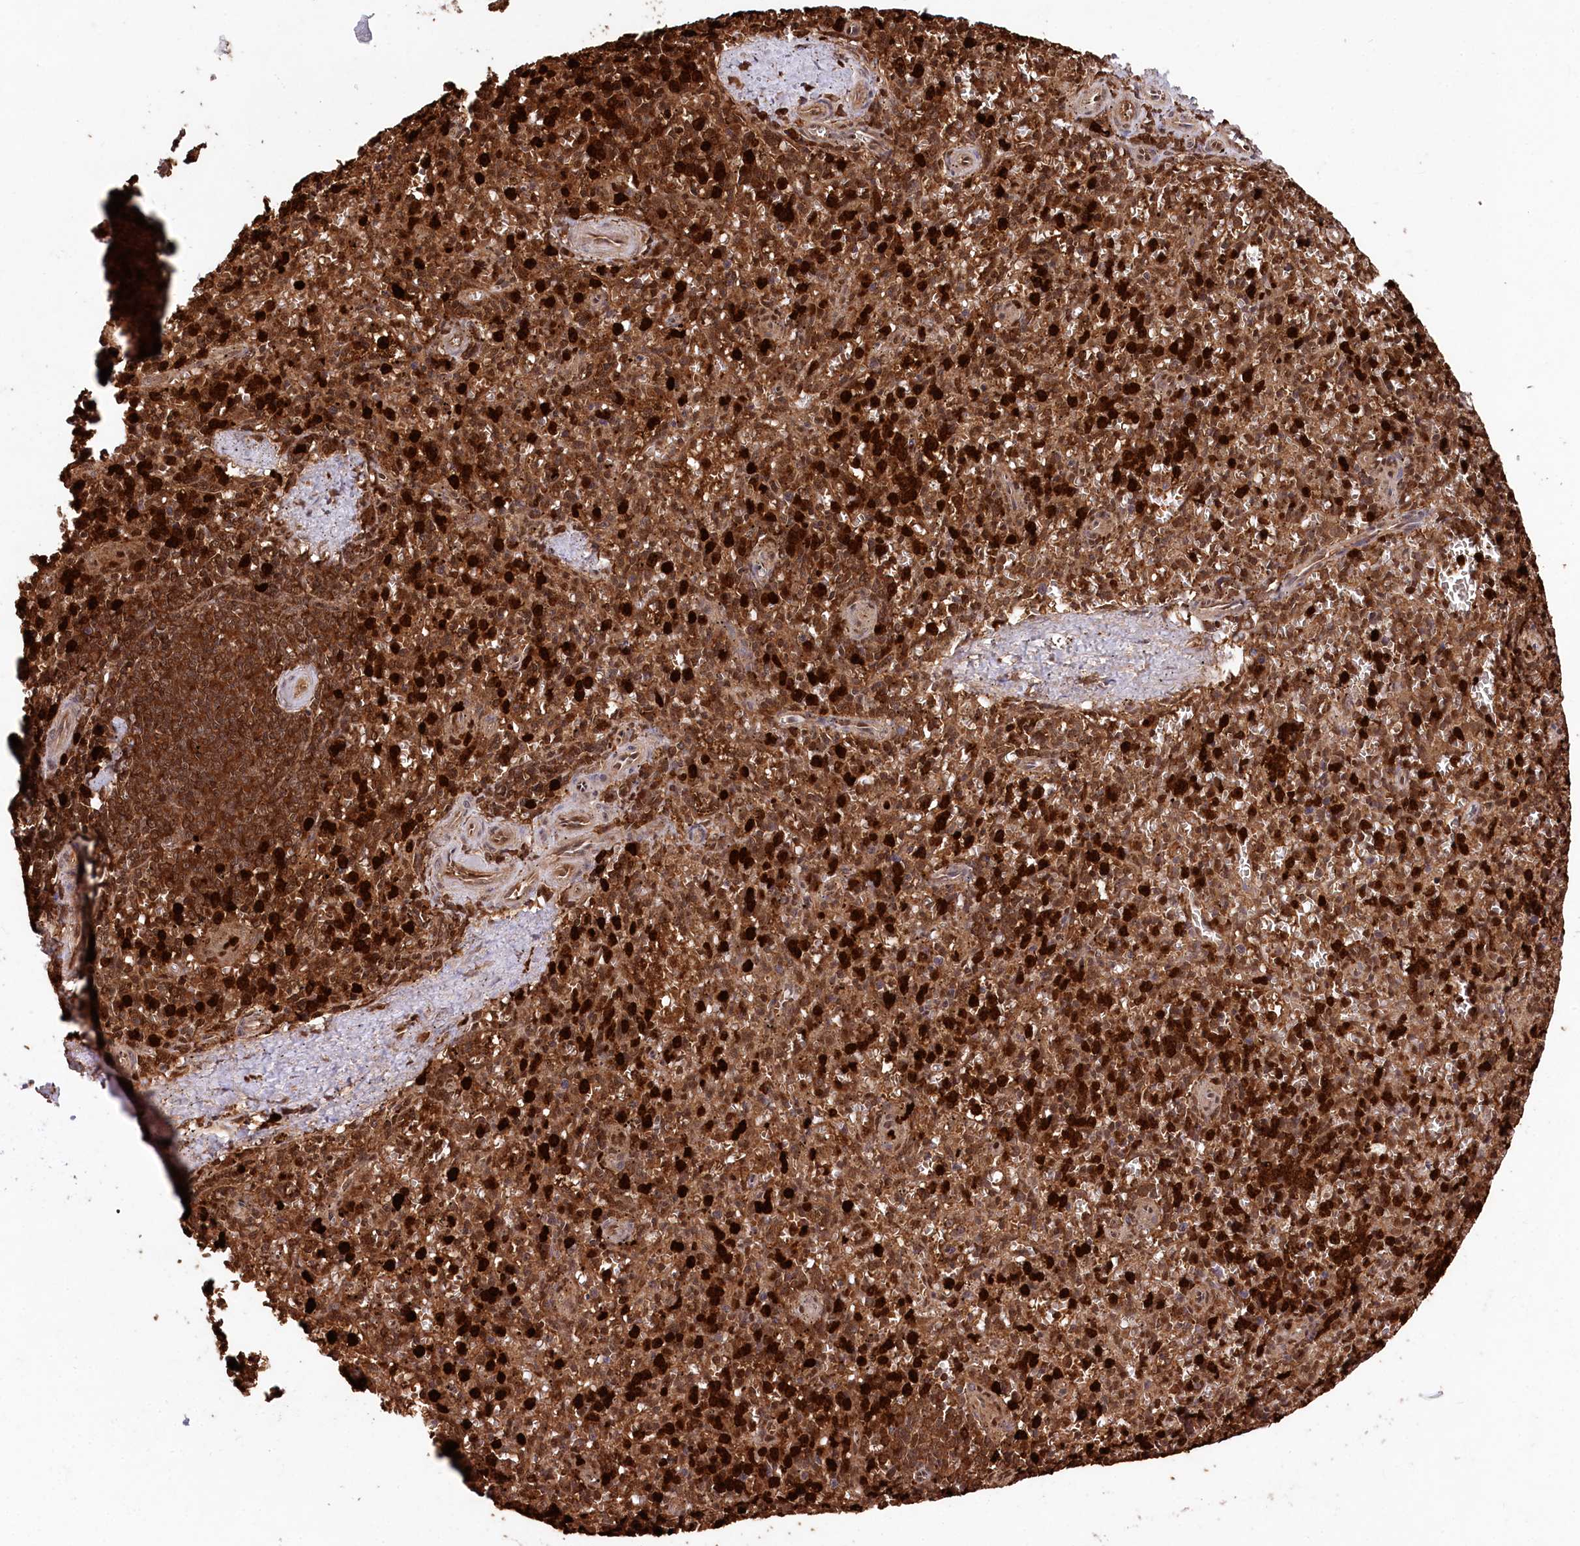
{"staining": {"intensity": "strong", "quantity": ">75%", "location": "cytoplasmic/membranous"}, "tissue": "spleen", "cell_type": "Cells in red pulp", "image_type": "normal", "snomed": [{"axis": "morphology", "description": "Normal tissue, NOS"}, {"axis": "topography", "description": "Spleen"}], "caption": "IHC of normal human spleen shows high levels of strong cytoplasmic/membranous positivity in about >75% of cells in red pulp. The protein of interest is shown in brown color, while the nuclei are stained blue.", "gene": "LSG1", "patient": {"sex": "male", "age": 72}}